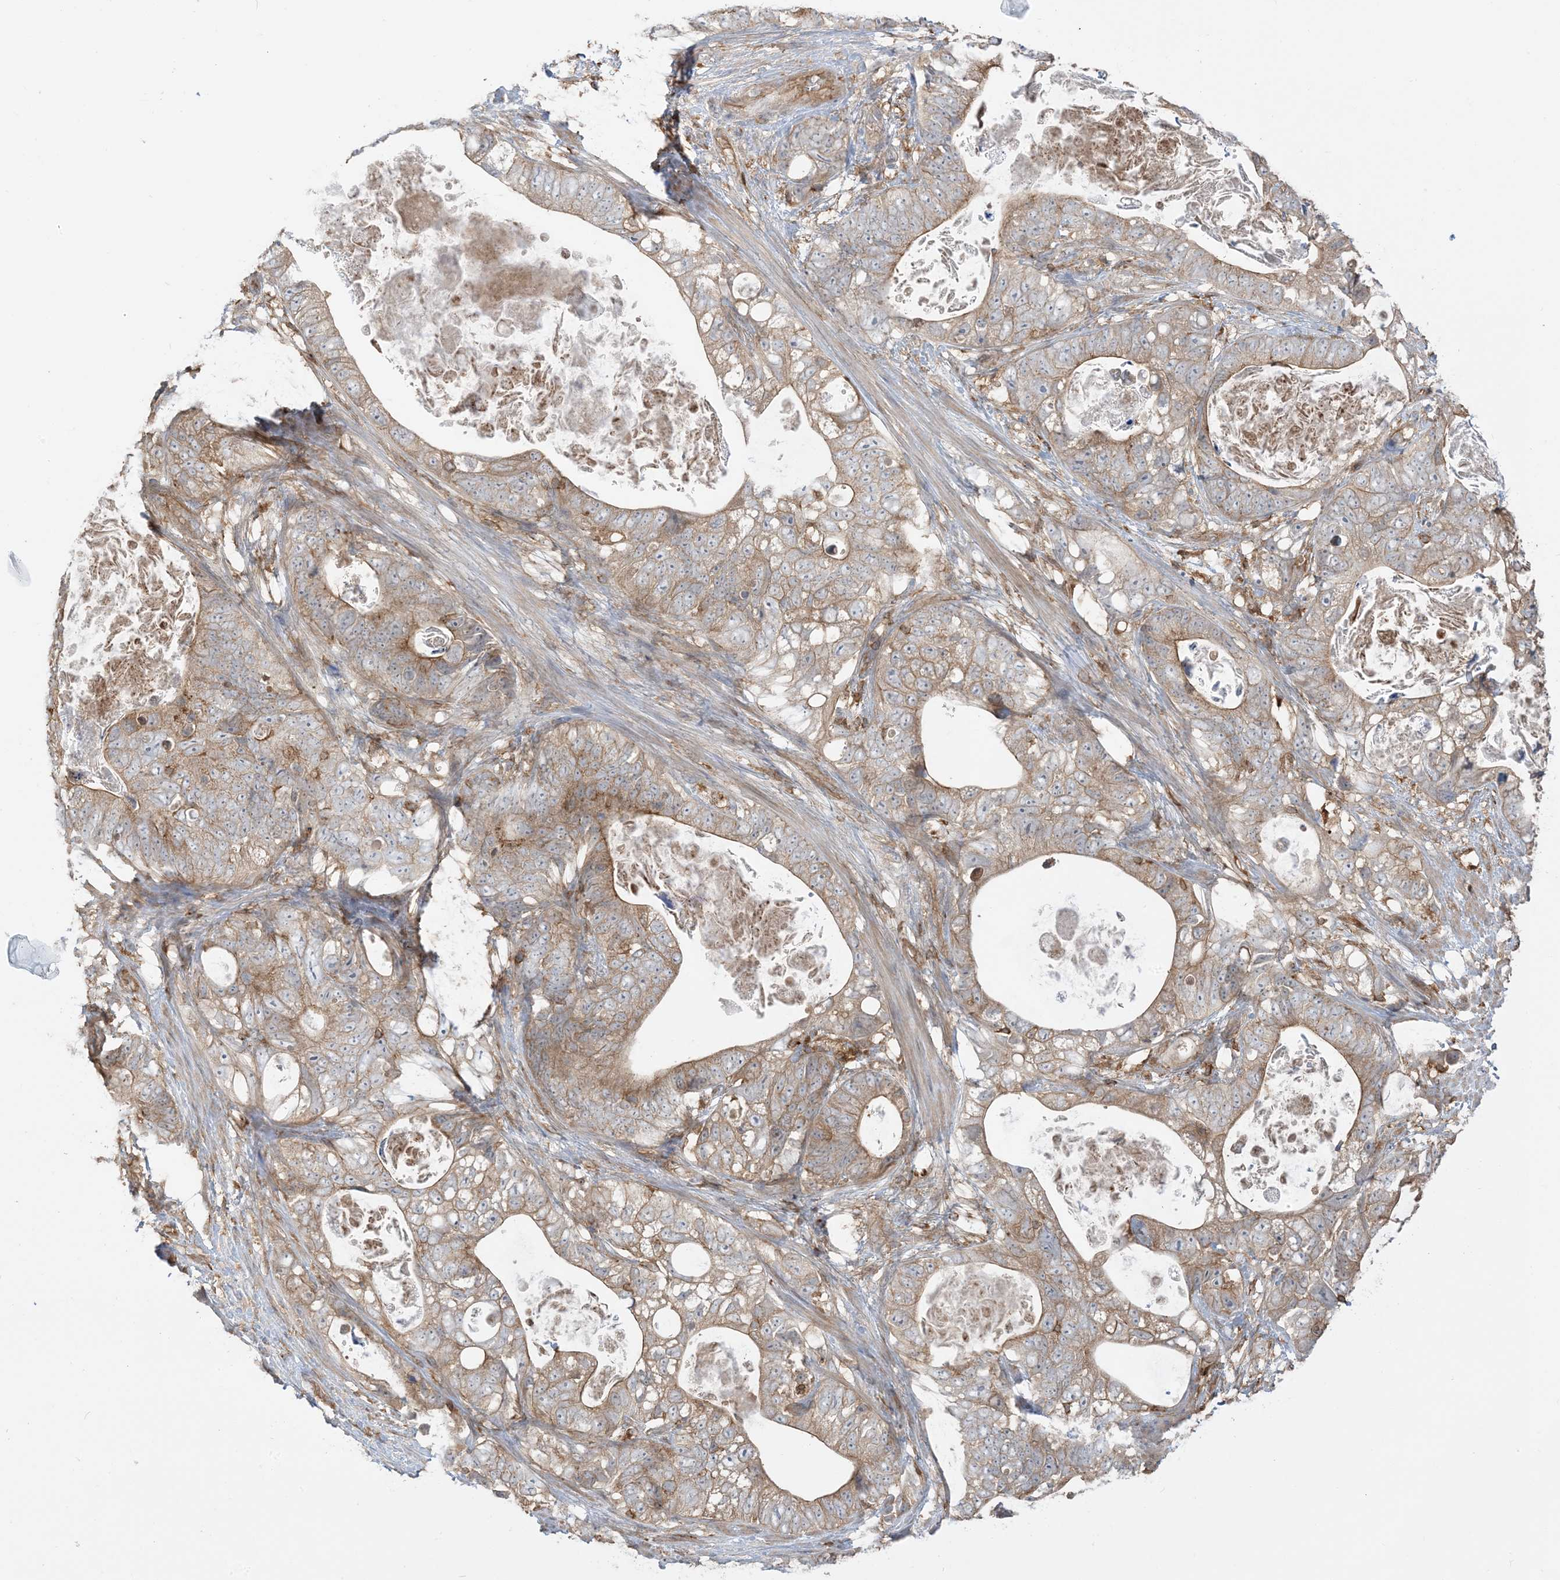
{"staining": {"intensity": "moderate", "quantity": ">75%", "location": "cytoplasmic/membranous"}, "tissue": "stomach cancer", "cell_type": "Tumor cells", "image_type": "cancer", "snomed": [{"axis": "morphology", "description": "Normal tissue, NOS"}, {"axis": "morphology", "description": "Adenocarcinoma, NOS"}, {"axis": "topography", "description": "Stomach"}], "caption": "Protein expression analysis of adenocarcinoma (stomach) reveals moderate cytoplasmic/membranous staining in about >75% of tumor cells.", "gene": "CAPZB", "patient": {"sex": "female", "age": 89}}